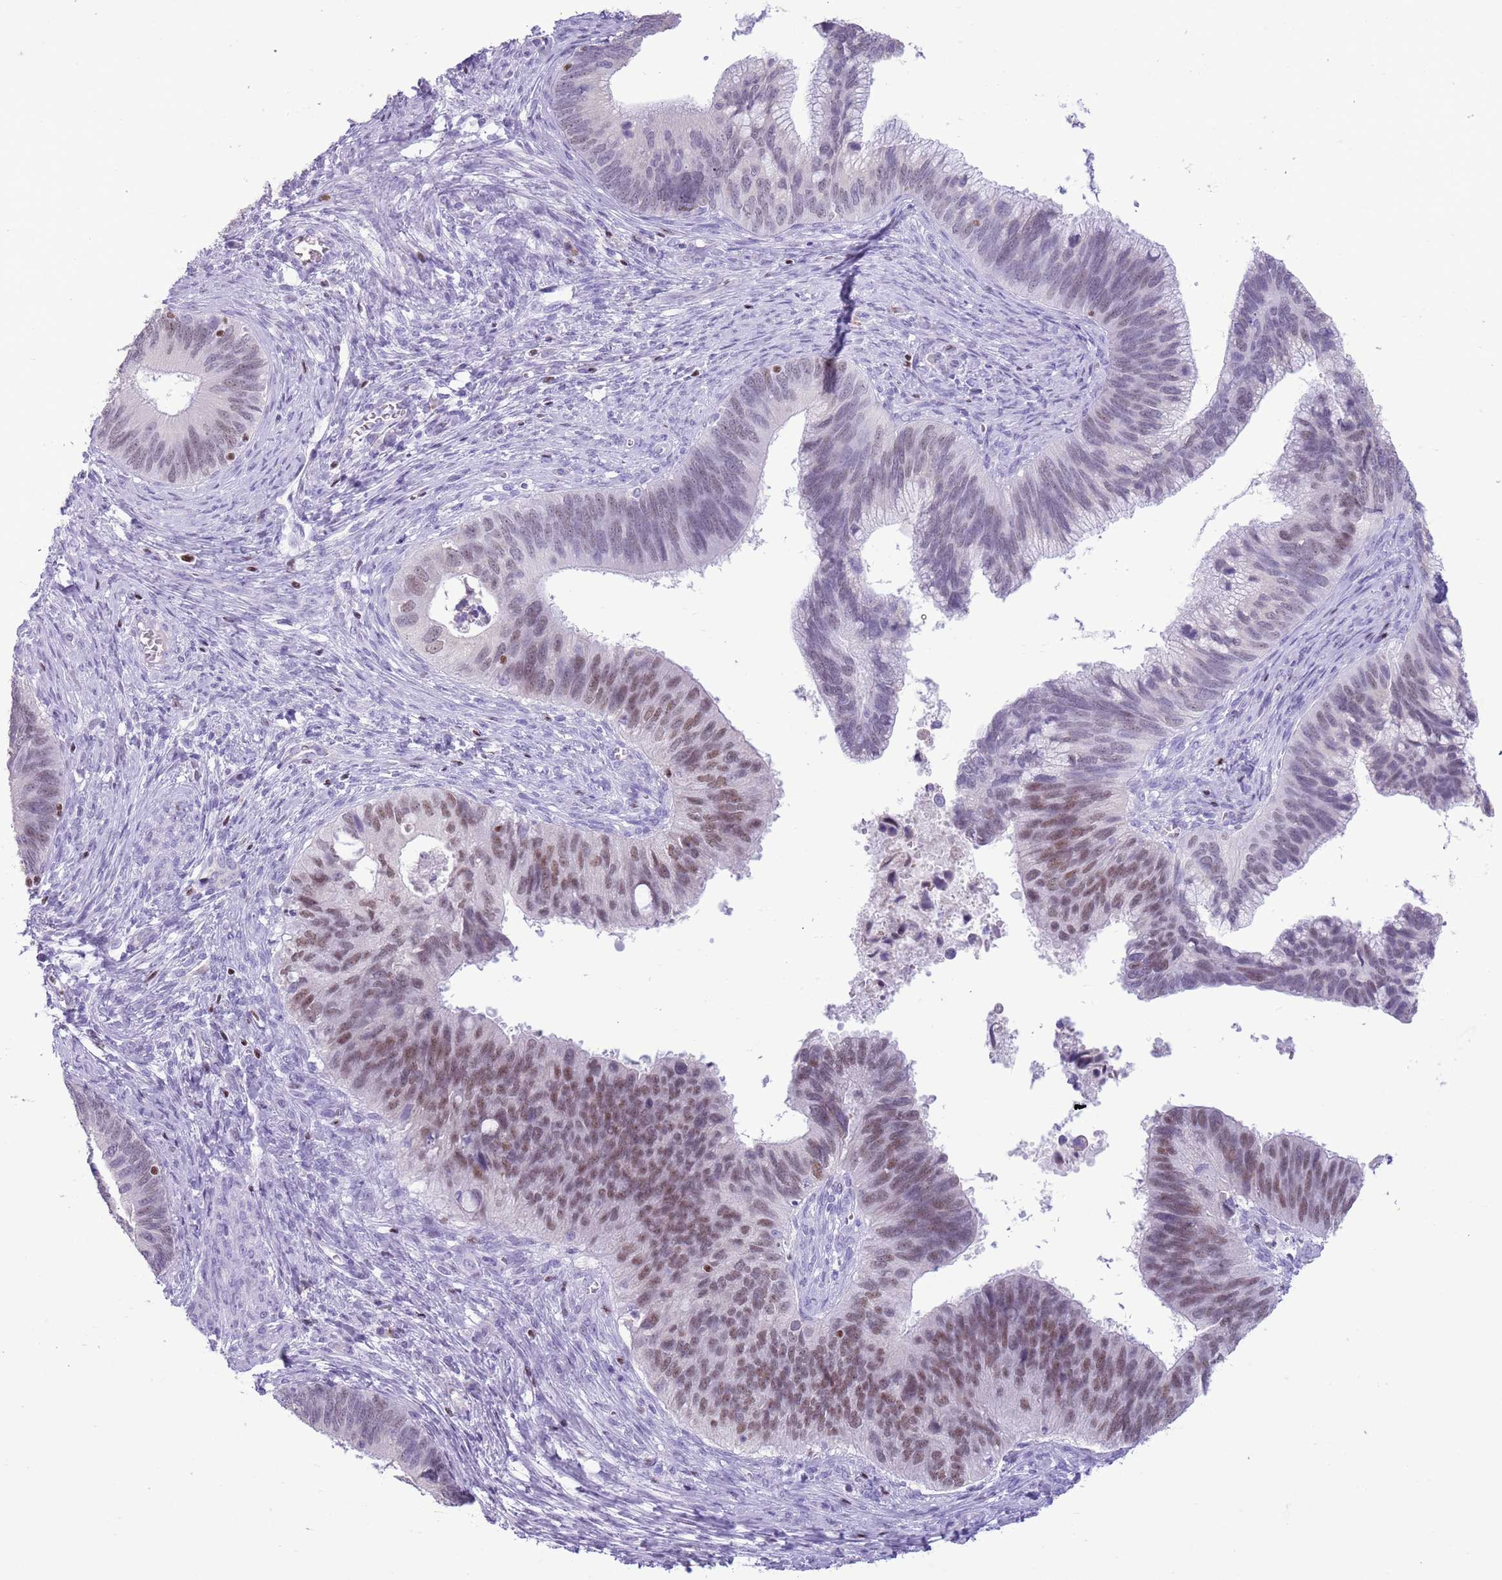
{"staining": {"intensity": "moderate", "quantity": "<25%", "location": "nuclear"}, "tissue": "cervical cancer", "cell_type": "Tumor cells", "image_type": "cancer", "snomed": [{"axis": "morphology", "description": "Adenocarcinoma, NOS"}, {"axis": "topography", "description": "Cervix"}], "caption": "Immunohistochemical staining of cervical cancer reveals moderate nuclear protein expression in approximately <25% of tumor cells. (IHC, brightfield microscopy, high magnification).", "gene": "BCL11B", "patient": {"sex": "female", "age": 42}}